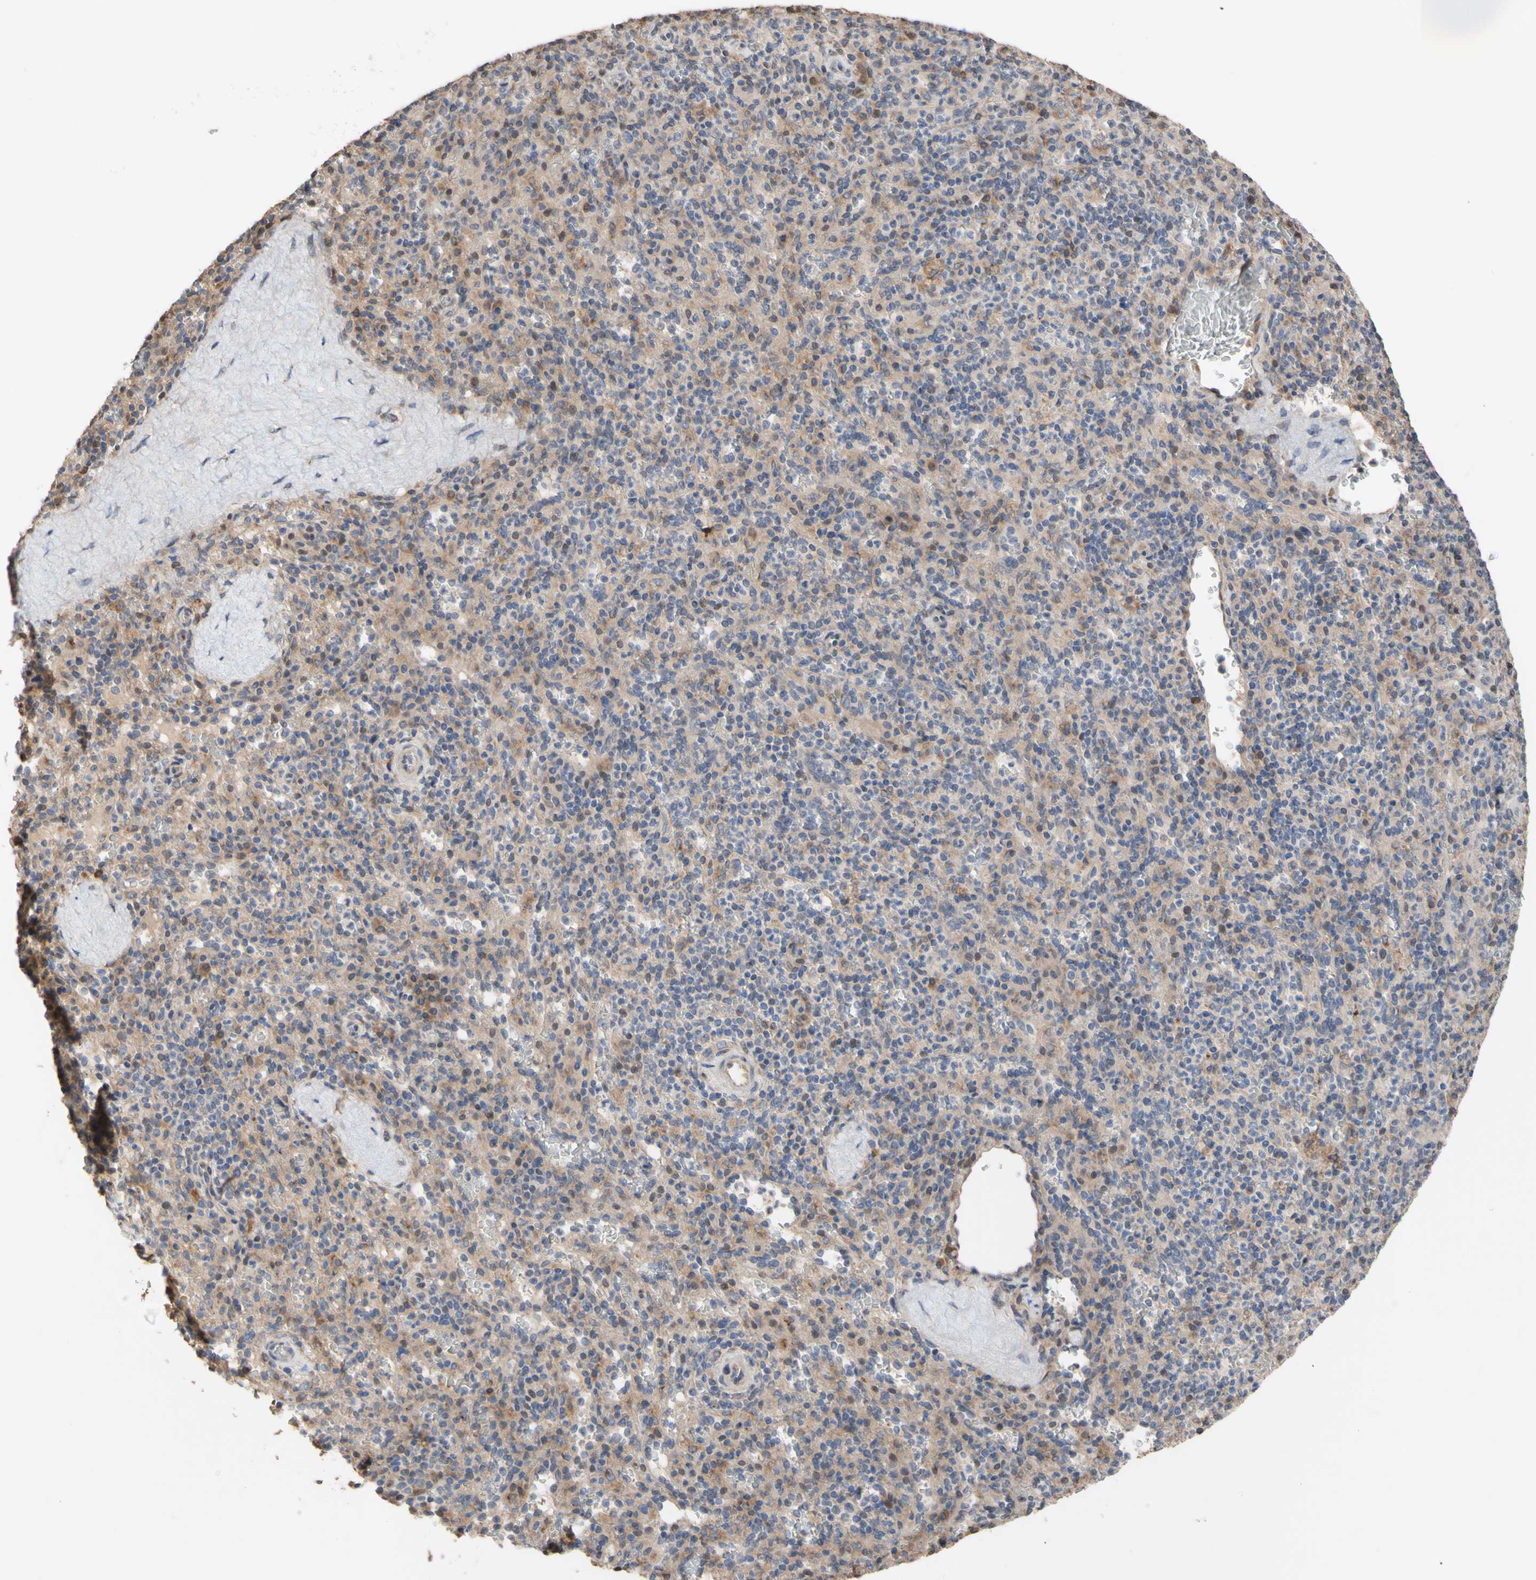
{"staining": {"intensity": "weak", "quantity": "<25%", "location": "cytoplasmic/membranous"}, "tissue": "spleen", "cell_type": "Cells in red pulp", "image_type": "normal", "snomed": [{"axis": "morphology", "description": "Normal tissue, NOS"}, {"axis": "topography", "description": "Spleen"}], "caption": "Human spleen stained for a protein using immunohistochemistry (IHC) displays no staining in cells in red pulp.", "gene": "NECTIN3", "patient": {"sex": "male", "age": 36}}